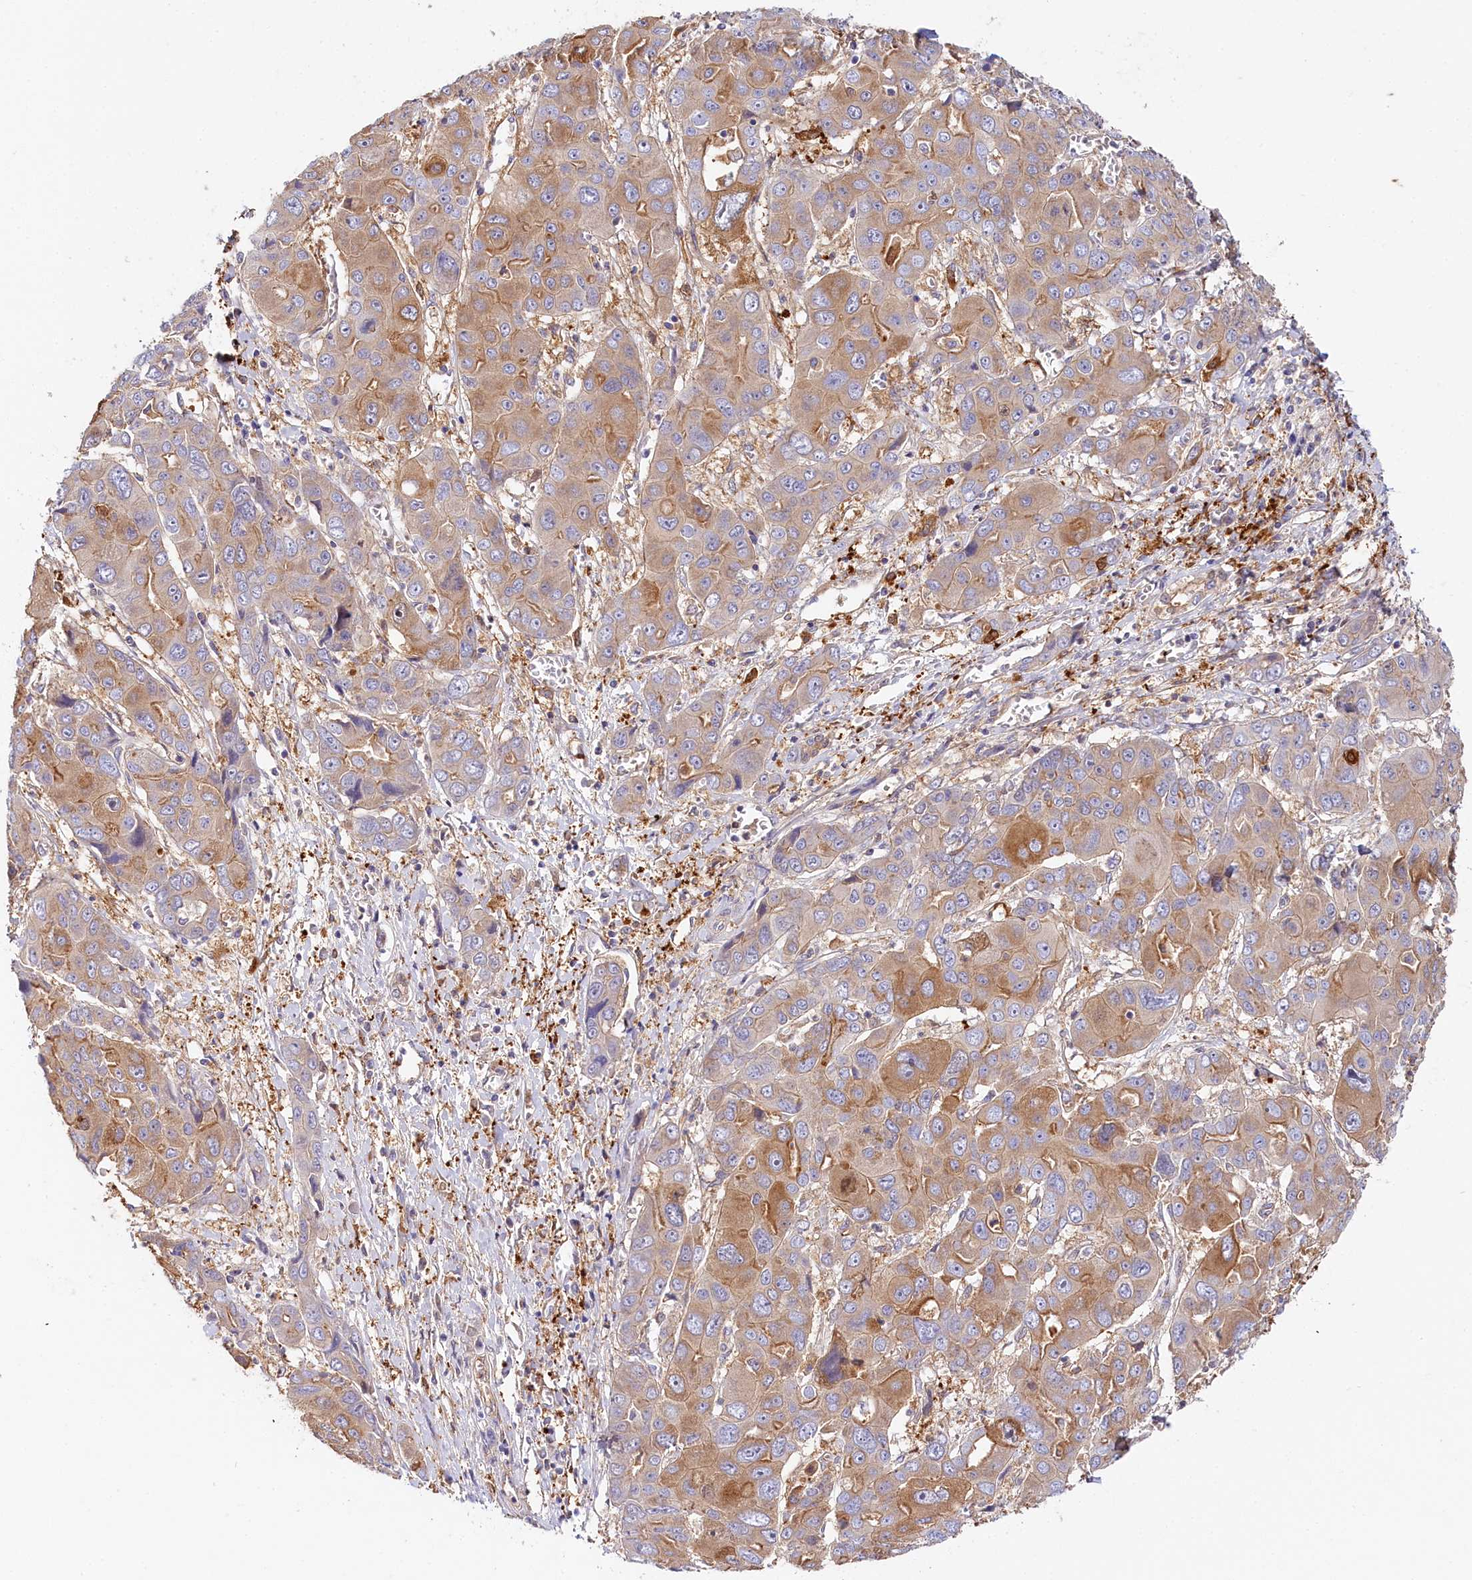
{"staining": {"intensity": "moderate", "quantity": "25%-75%", "location": "cytoplasmic/membranous"}, "tissue": "liver cancer", "cell_type": "Tumor cells", "image_type": "cancer", "snomed": [{"axis": "morphology", "description": "Cholangiocarcinoma"}, {"axis": "topography", "description": "Liver"}], "caption": "The immunohistochemical stain highlights moderate cytoplasmic/membranous positivity in tumor cells of cholangiocarcinoma (liver) tissue.", "gene": "KATNB1", "patient": {"sex": "male", "age": 67}}